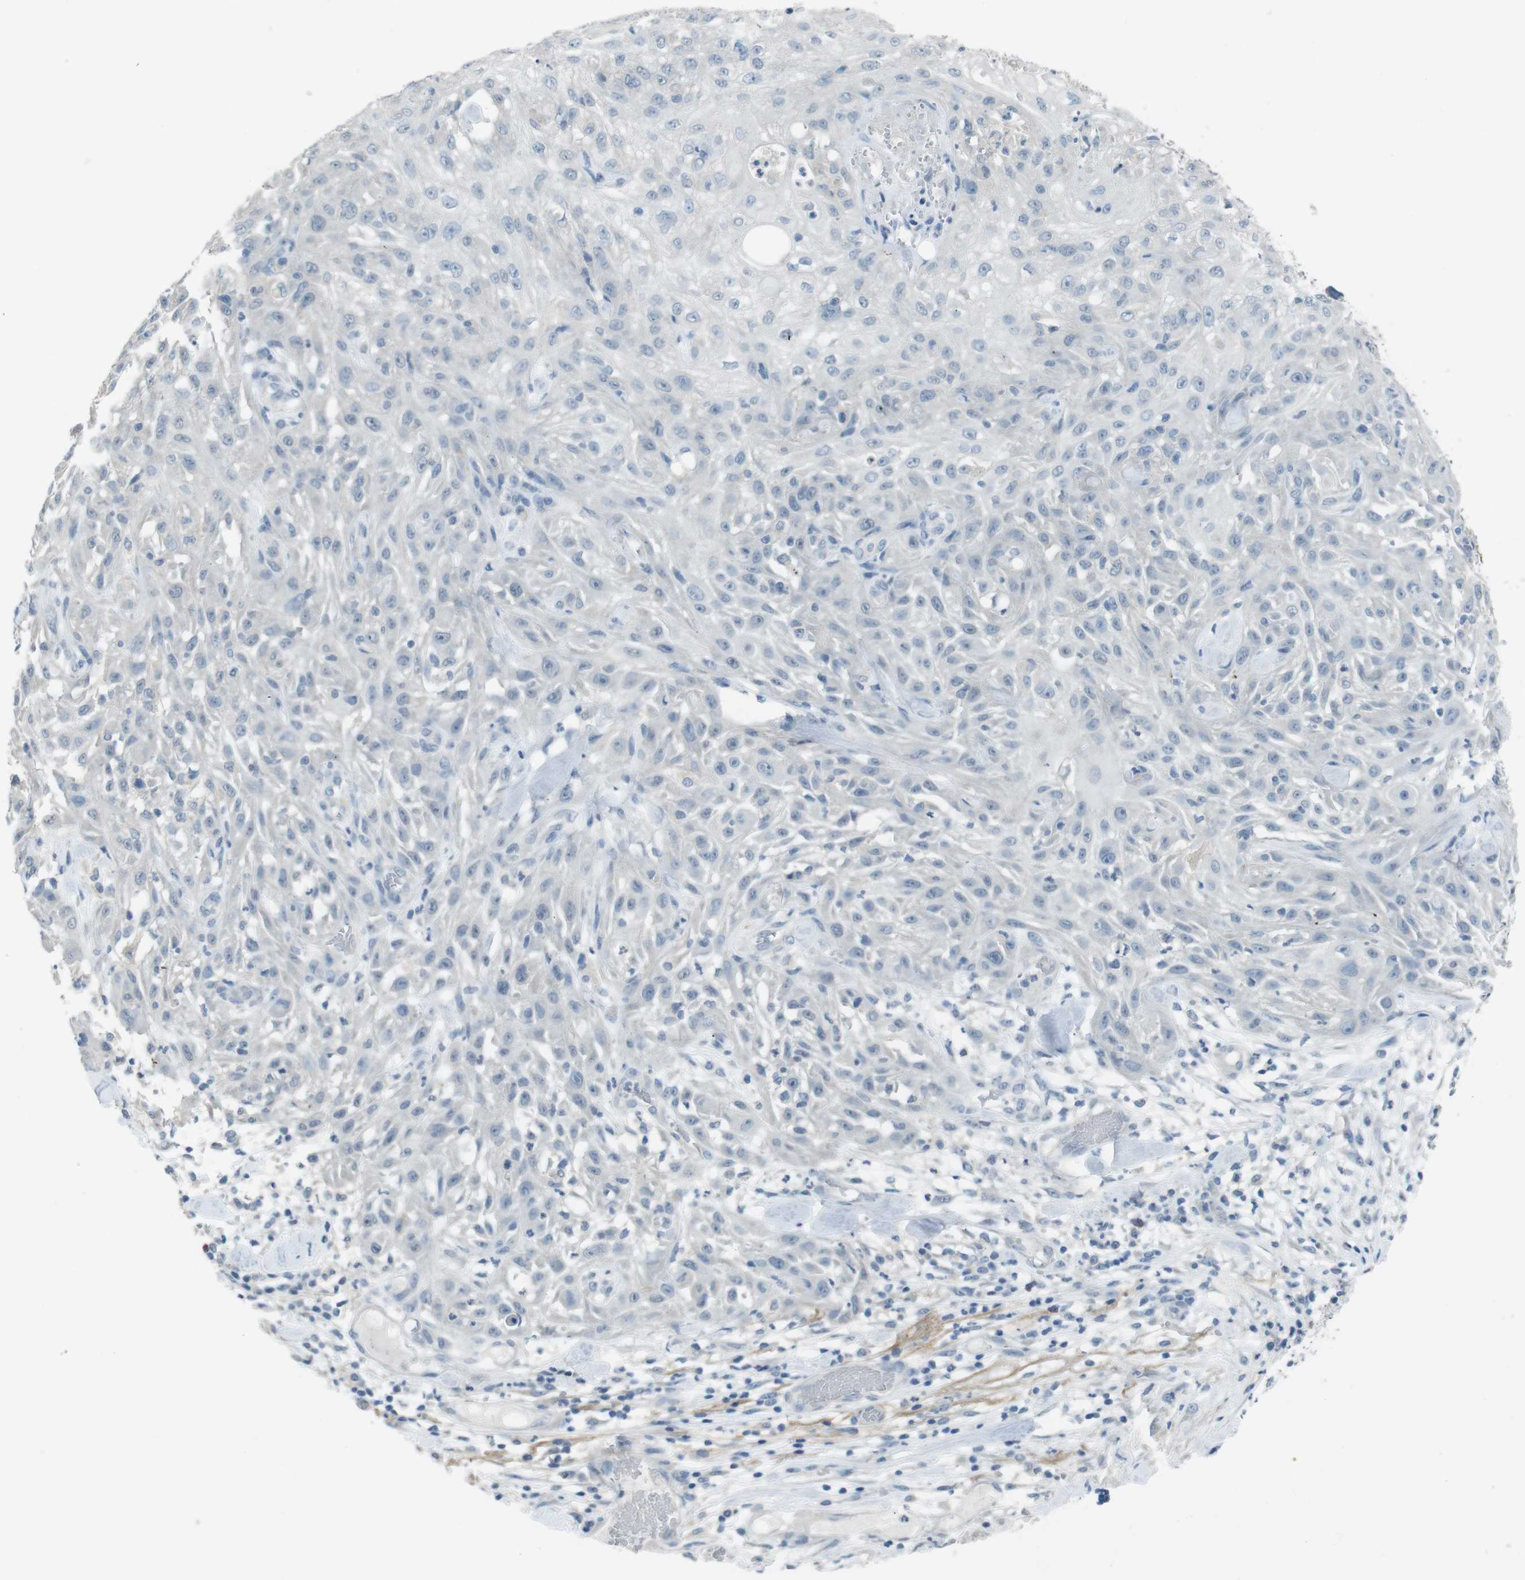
{"staining": {"intensity": "negative", "quantity": "none", "location": "none"}, "tissue": "skin cancer", "cell_type": "Tumor cells", "image_type": "cancer", "snomed": [{"axis": "morphology", "description": "Squamous cell carcinoma, NOS"}, {"axis": "topography", "description": "Skin"}], "caption": "Tumor cells show no significant protein expression in skin cancer (squamous cell carcinoma).", "gene": "ENTPD7", "patient": {"sex": "male", "age": 75}}